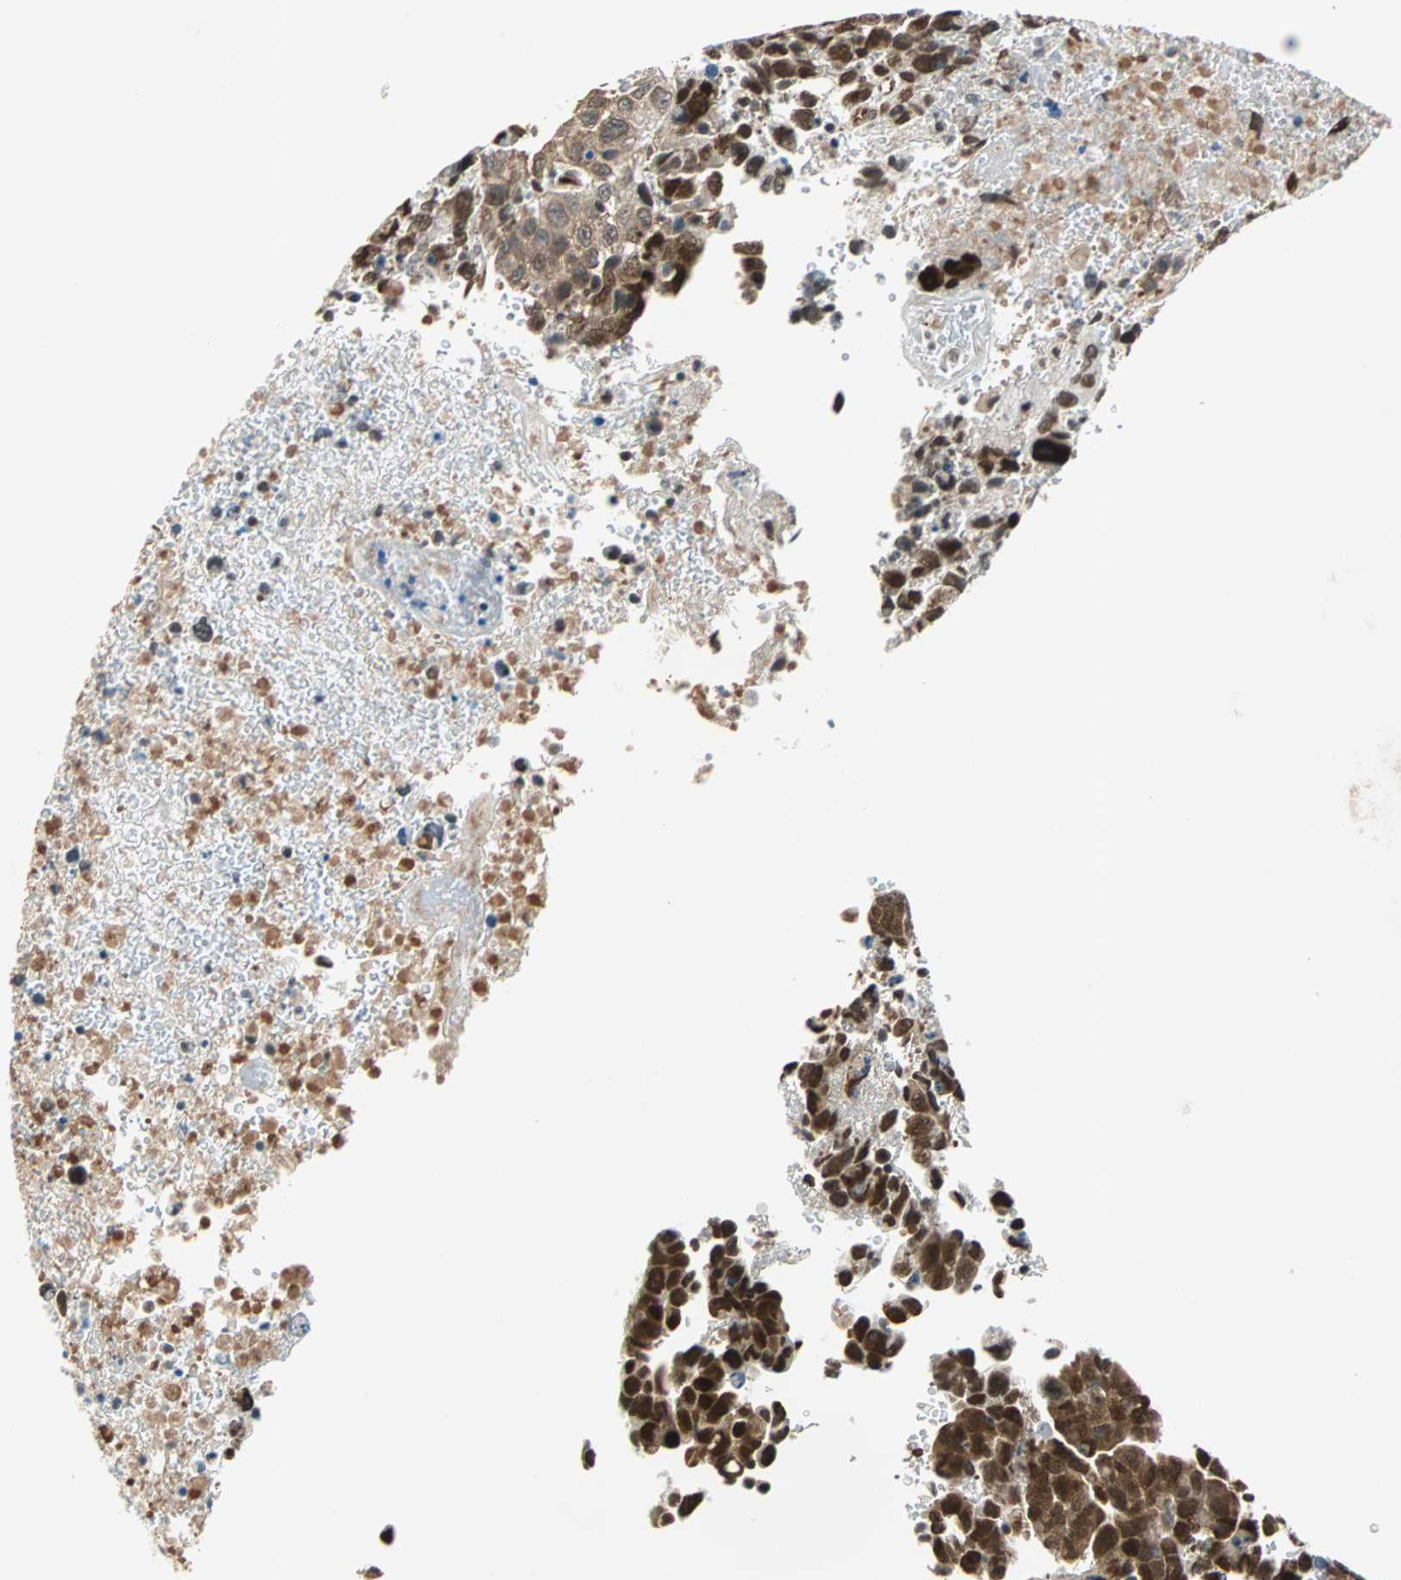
{"staining": {"intensity": "strong", "quantity": ">75%", "location": "cytoplasmic/membranous,nuclear"}, "tissue": "testis cancer", "cell_type": "Tumor cells", "image_type": "cancer", "snomed": [{"axis": "morphology", "description": "Carcinoma, Embryonal, NOS"}, {"axis": "topography", "description": "Testis"}], "caption": "IHC micrograph of human testis cancer stained for a protein (brown), which exhibits high levels of strong cytoplasmic/membranous and nuclear staining in approximately >75% of tumor cells.", "gene": "WWTR1", "patient": {"sex": "male", "age": 28}}